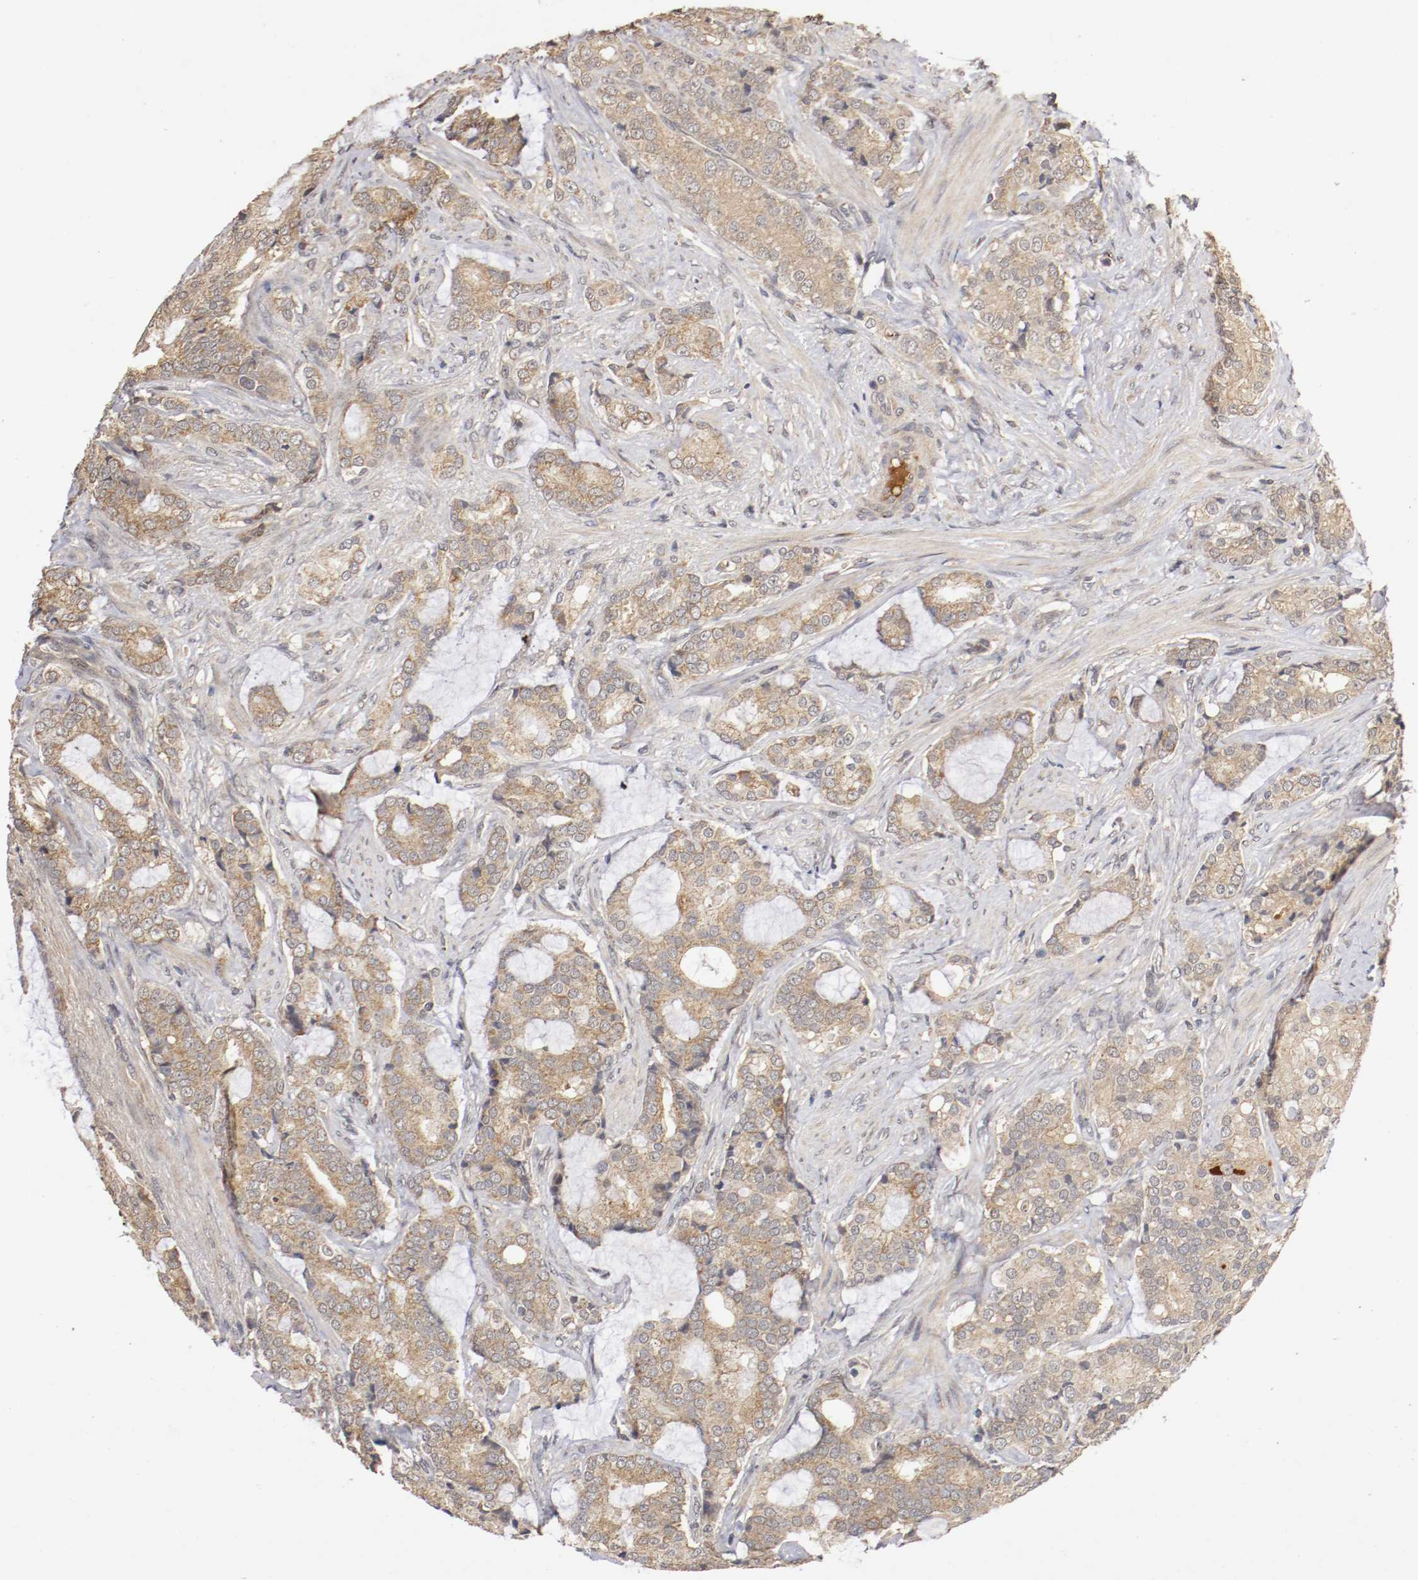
{"staining": {"intensity": "moderate", "quantity": ">75%", "location": "cytoplasmic/membranous"}, "tissue": "prostate cancer", "cell_type": "Tumor cells", "image_type": "cancer", "snomed": [{"axis": "morphology", "description": "Adenocarcinoma, Low grade"}, {"axis": "topography", "description": "Prostate"}], "caption": "Immunohistochemistry micrograph of neoplastic tissue: human prostate low-grade adenocarcinoma stained using IHC demonstrates medium levels of moderate protein expression localized specifically in the cytoplasmic/membranous of tumor cells, appearing as a cytoplasmic/membranous brown color.", "gene": "TNFRSF1B", "patient": {"sex": "male", "age": 58}}